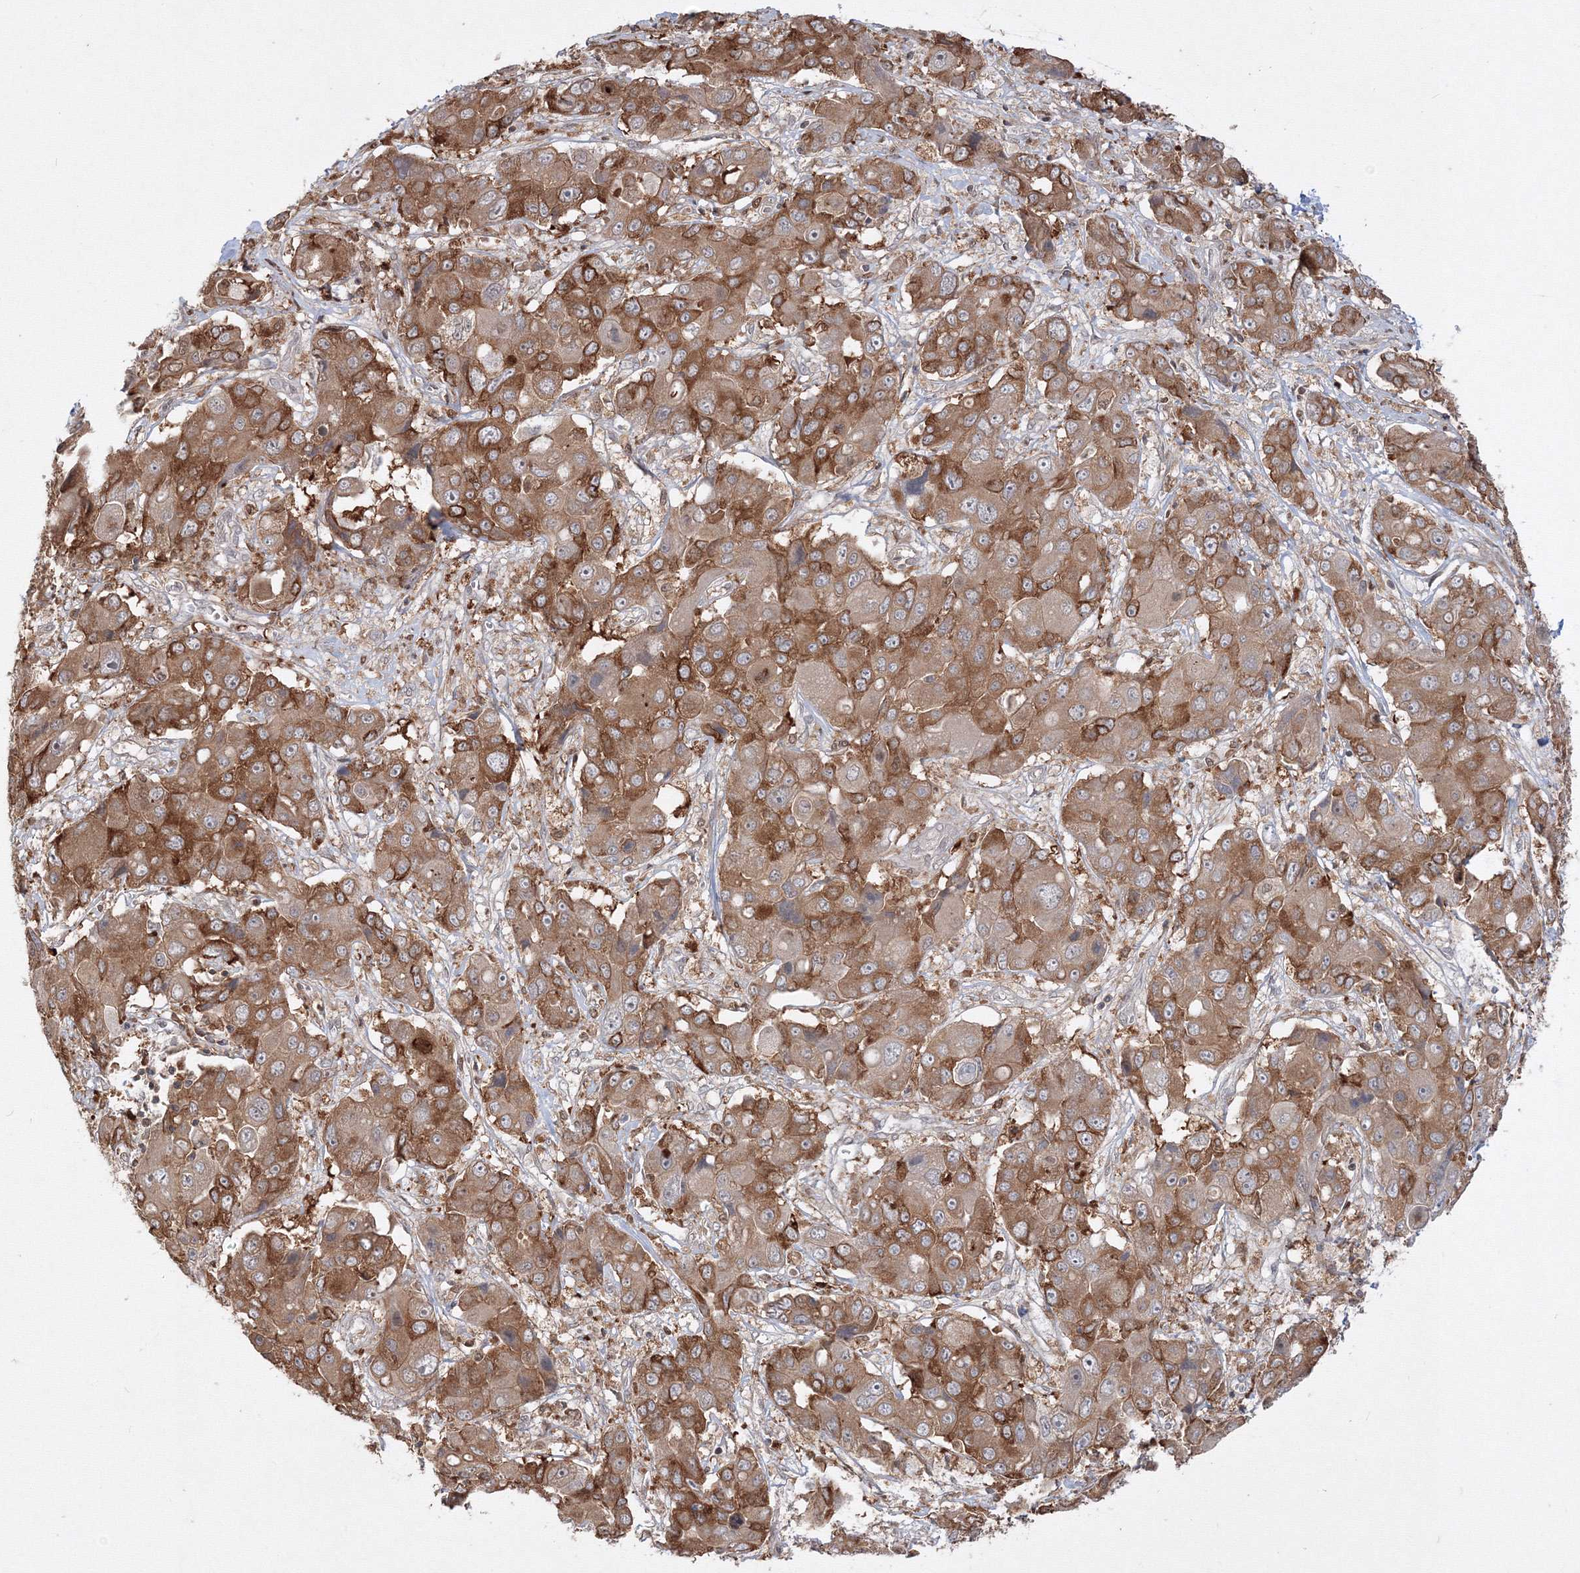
{"staining": {"intensity": "moderate", "quantity": ">75%", "location": "cytoplasmic/membranous"}, "tissue": "liver cancer", "cell_type": "Tumor cells", "image_type": "cancer", "snomed": [{"axis": "morphology", "description": "Cholangiocarcinoma"}, {"axis": "topography", "description": "Liver"}], "caption": "This image shows immunohistochemistry (IHC) staining of cholangiocarcinoma (liver), with medium moderate cytoplasmic/membranous staining in about >75% of tumor cells.", "gene": "TMEM50B", "patient": {"sex": "male", "age": 67}}